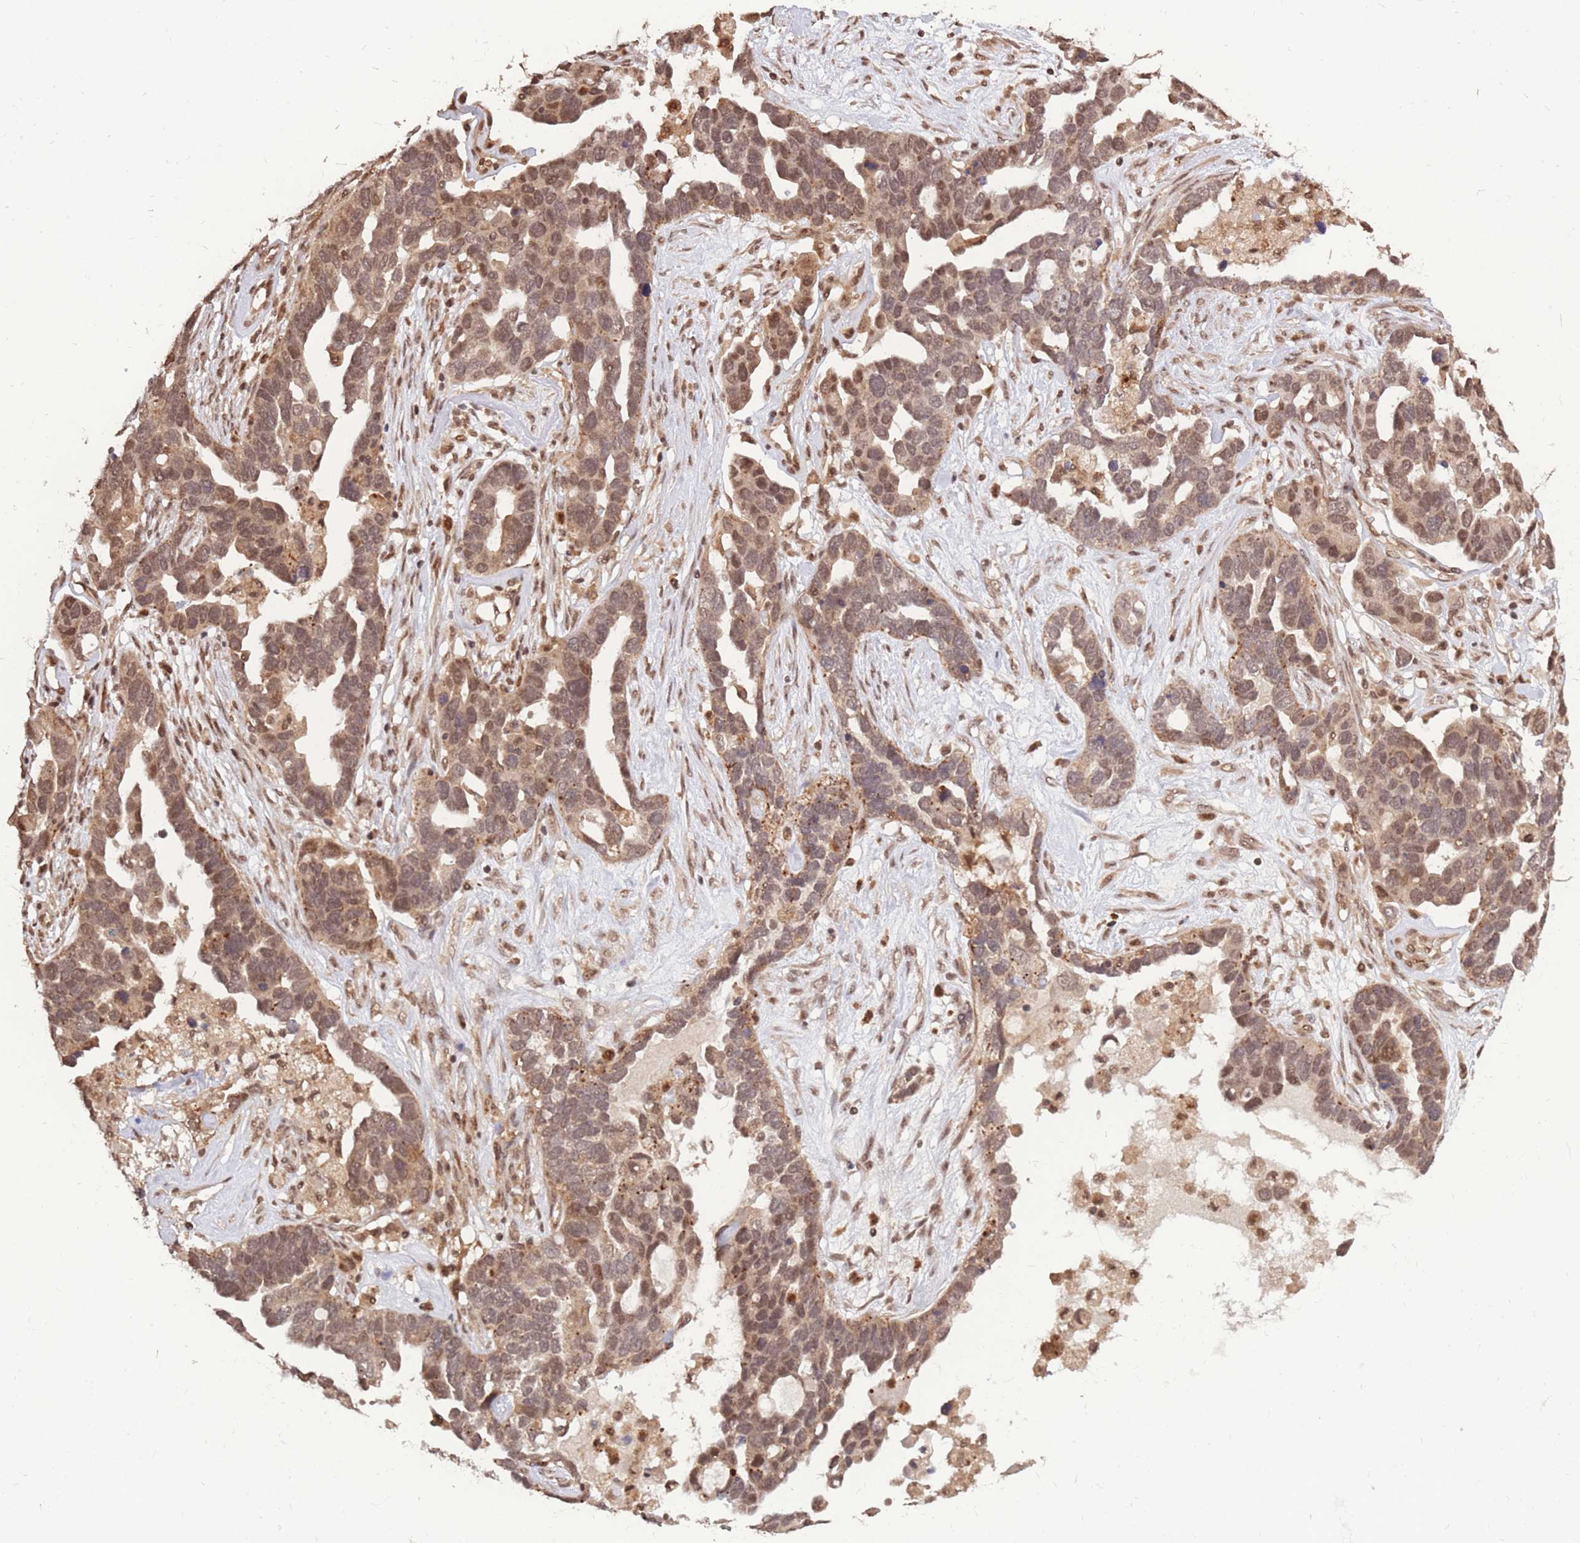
{"staining": {"intensity": "moderate", "quantity": ">75%", "location": "cytoplasmic/membranous,nuclear"}, "tissue": "ovarian cancer", "cell_type": "Tumor cells", "image_type": "cancer", "snomed": [{"axis": "morphology", "description": "Cystadenocarcinoma, serous, NOS"}, {"axis": "topography", "description": "Ovary"}], "caption": "Immunohistochemistry (DAB (3,3'-diaminobenzidine)) staining of human serous cystadenocarcinoma (ovarian) exhibits moderate cytoplasmic/membranous and nuclear protein positivity in about >75% of tumor cells. Nuclei are stained in blue.", "gene": "SRA1", "patient": {"sex": "female", "age": 54}}